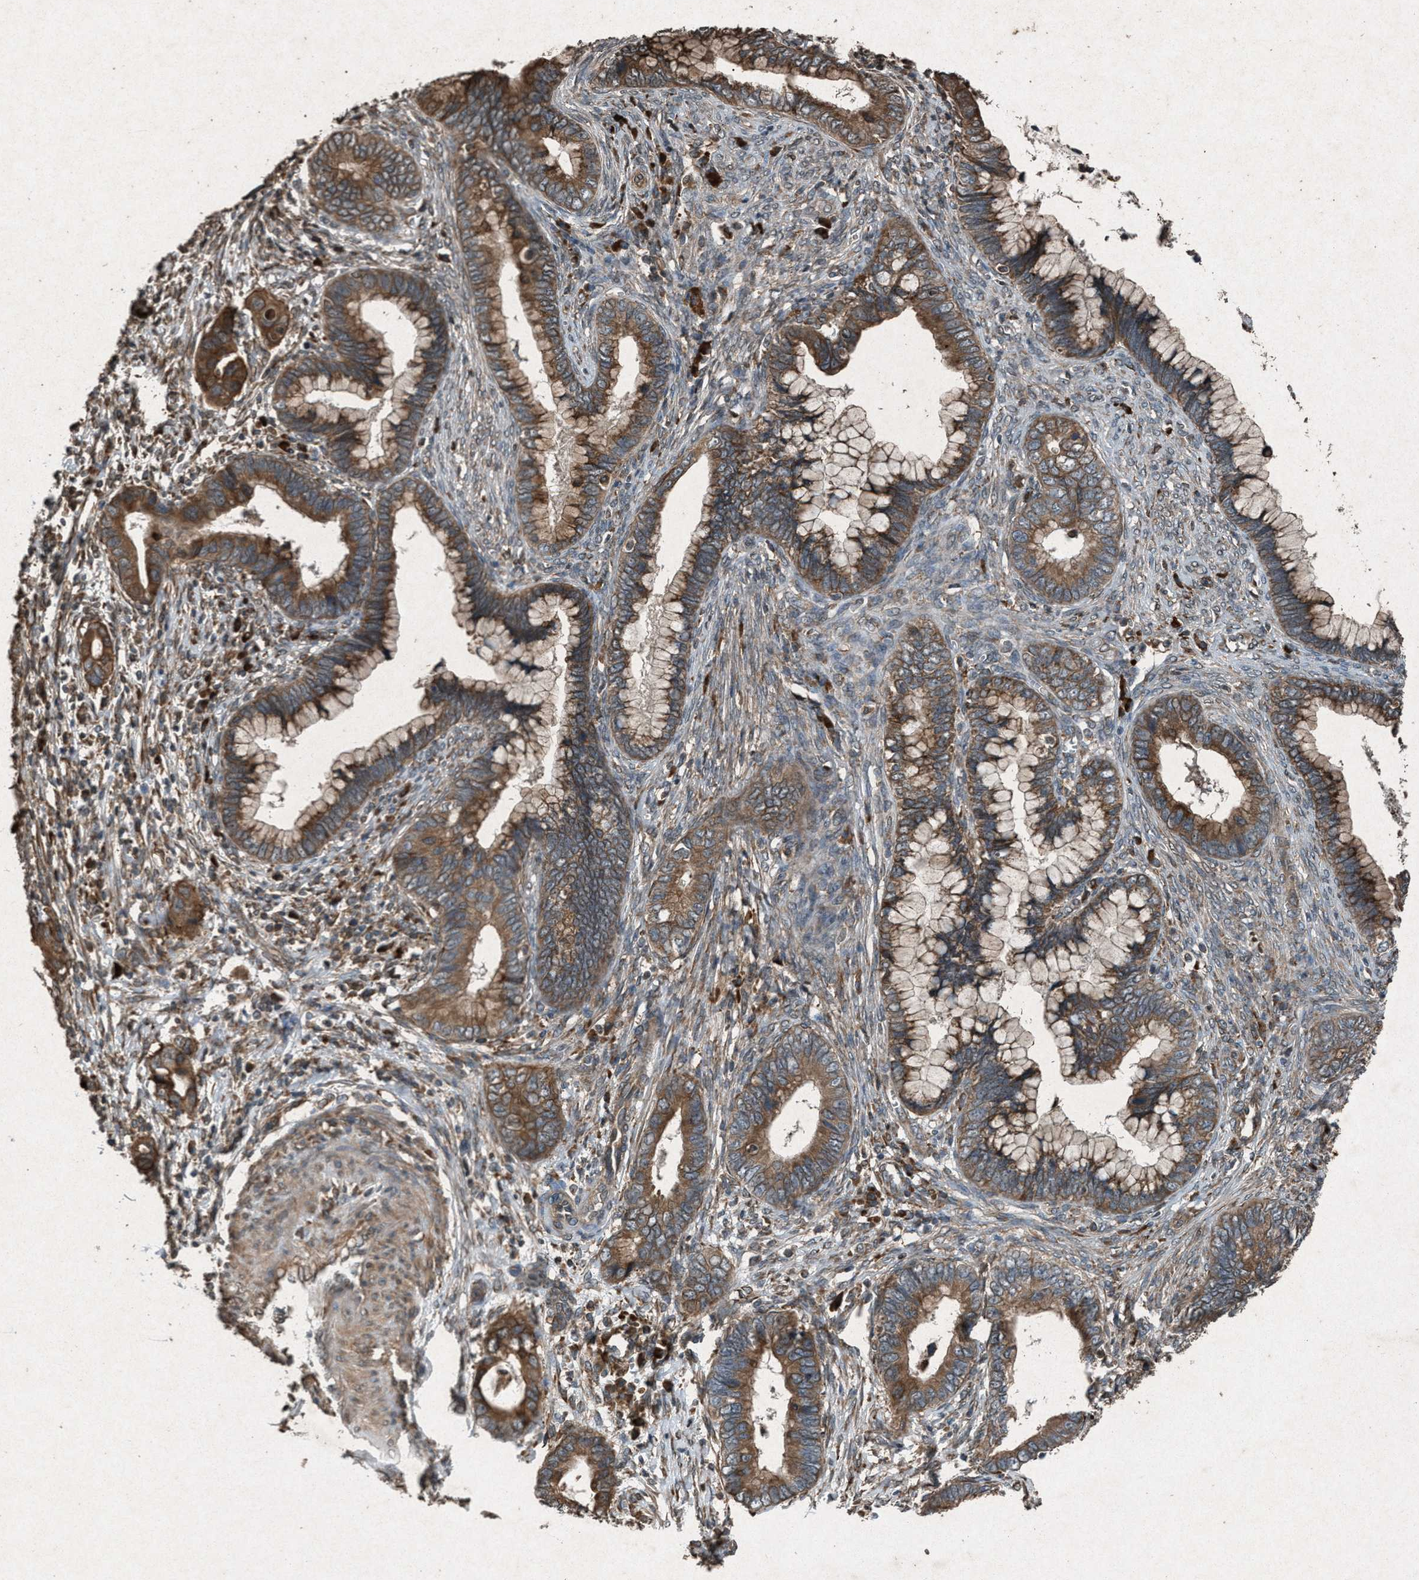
{"staining": {"intensity": "moderate", "quantity": ">75%", "location": "cytoplasmic/membranous"}, "tissue": "cervical cancer", "cell_type": "Tumor cells", "image_type": "cancer", "snomed": [{"axis": "morphology", "description": "Adenocarcinoma, NOS"}, {"axis": "topography", "description": "Cervix"}], "caption": "IHC histopathology image of neoplastic tissue: human cervical cancer stained using IHC demonstrates medium levels of moderate protein expression localized specifically in the cytoplasmic/membranous of tumor cells, appearing as a cytoplasmic/membranous brown color.", "gene": "CALR", "patient": {"sex": "female", "age": 44}}